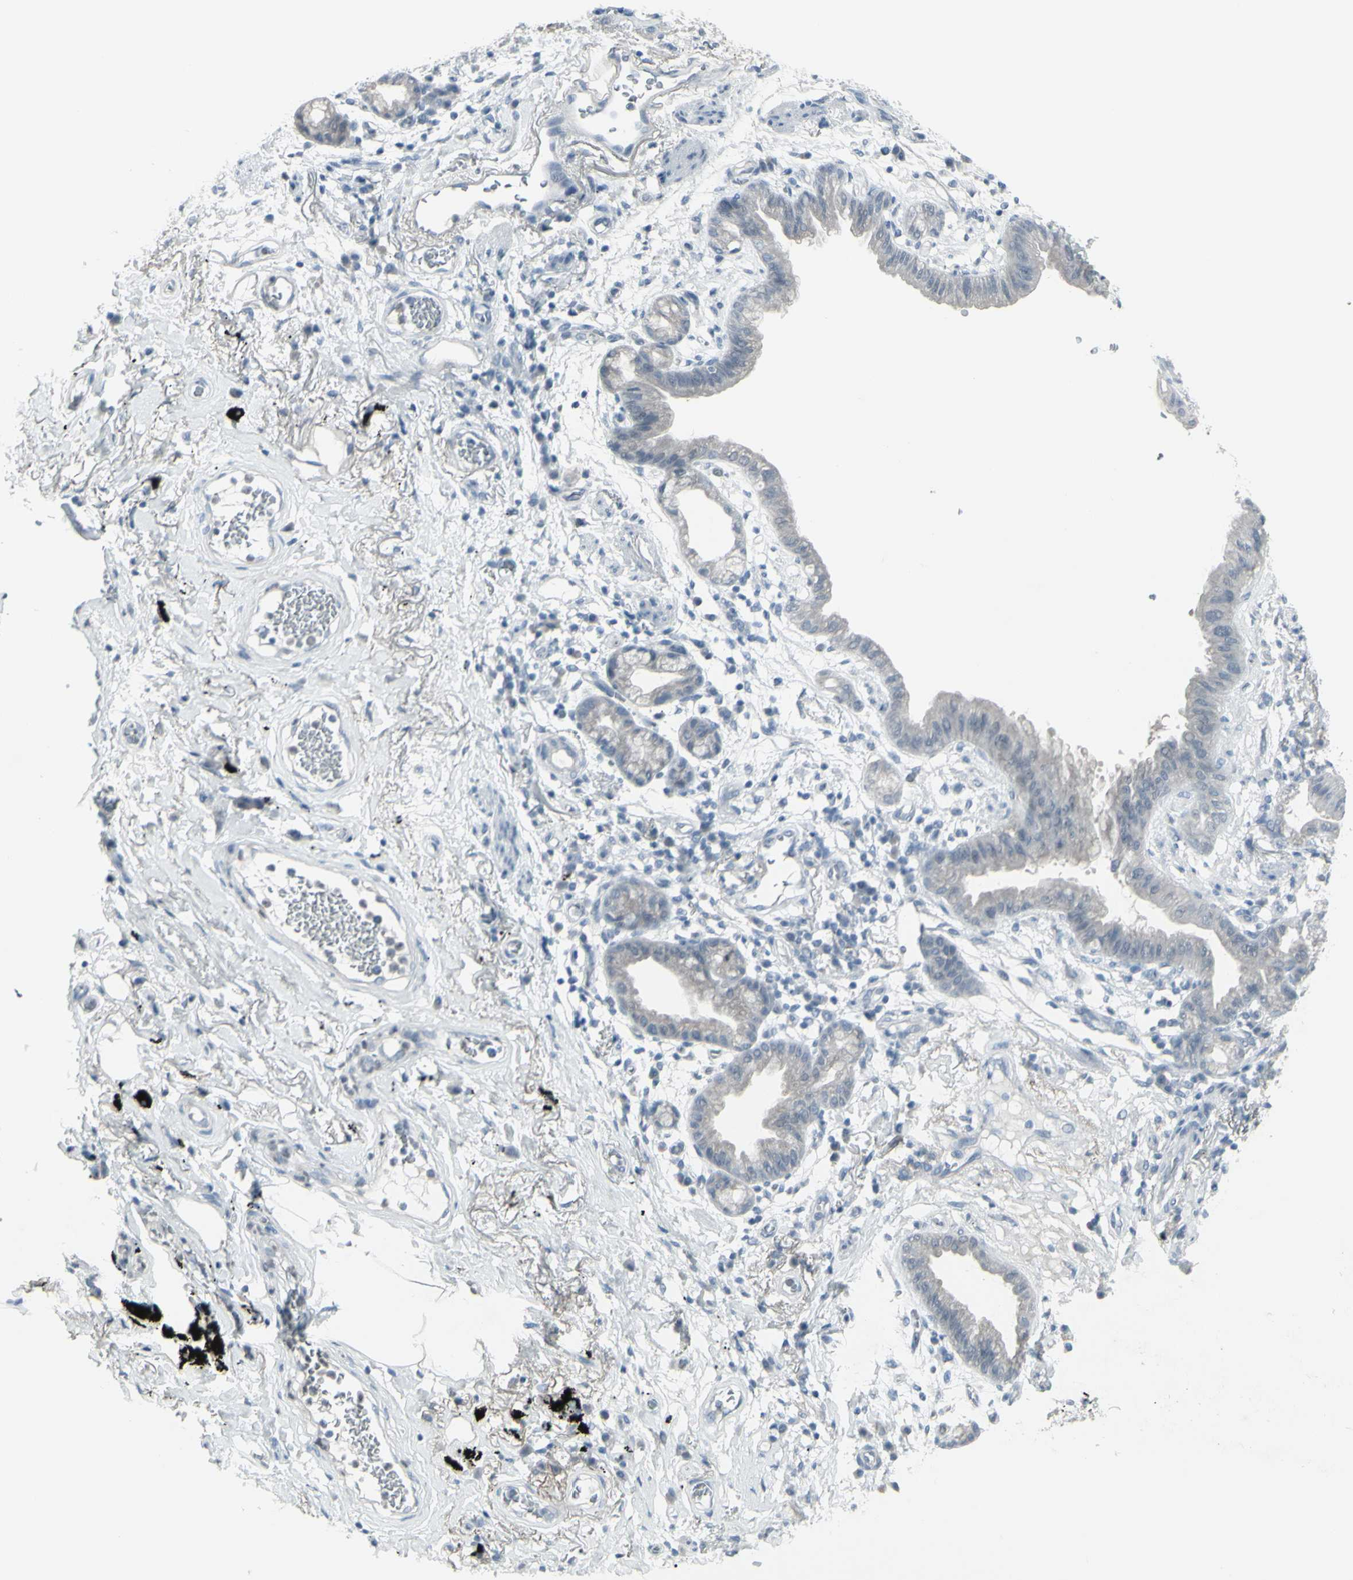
{"staining": {"intensity": "negative", "quantity": "none", "location": "none"}, "tissue": "lung cancer", "cell_type": "Tumor cells", "image_type": "cancer", "snomed": [{"axis": "morphology", "description": "Adenocarcinoma, NOS"}, {"axis": "topography", "description": "Lung"}], "caption": "Tumor cells are negative for brown protein staining in lung adenocarcinoma.", "gene": "RAB3A", "patient": {"sex": "female", "age": 70}}